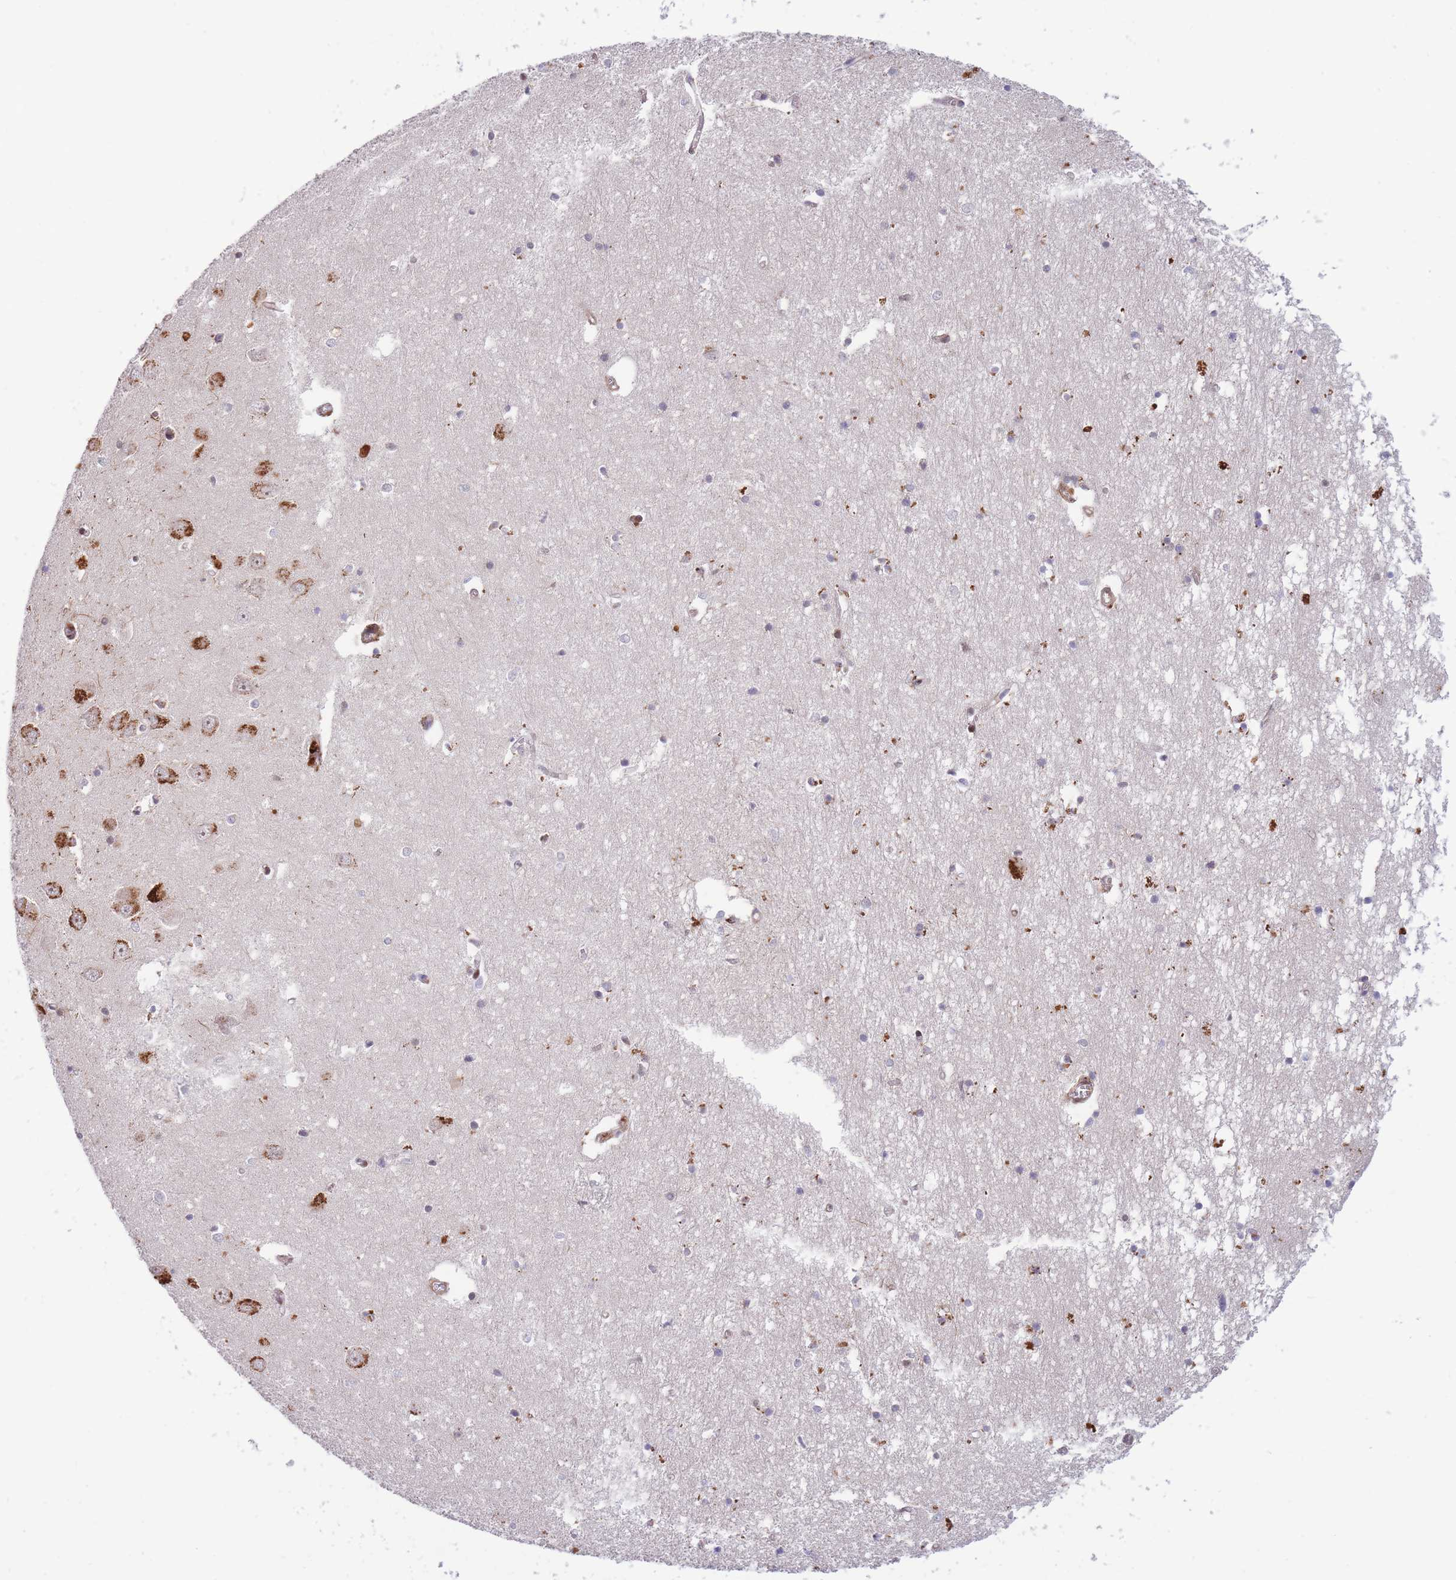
{"staining": {"intensity": "strong", "quantity": "25%-75%", "location": "cytoplasmic/membranous"}, "tissue": "hippocampus", "cell_type": "Glial cells", "image_type": "normal", "snomed": [{"axis": "morphology", "description": "Normal tissue, NOS"}, {"axis": "topography", "description": "Hippocampus"}], "caption": "Protein analysis of unremarkable hippocampus reveals strong cytoplasmic/membranous staining in approximately 25%-75% of glial cells. The protein of interest is shown in brown color, while the nuclei are stained blue.", "gene": "BOD1L1", "patient": {"sex": "male", "age": 70}}